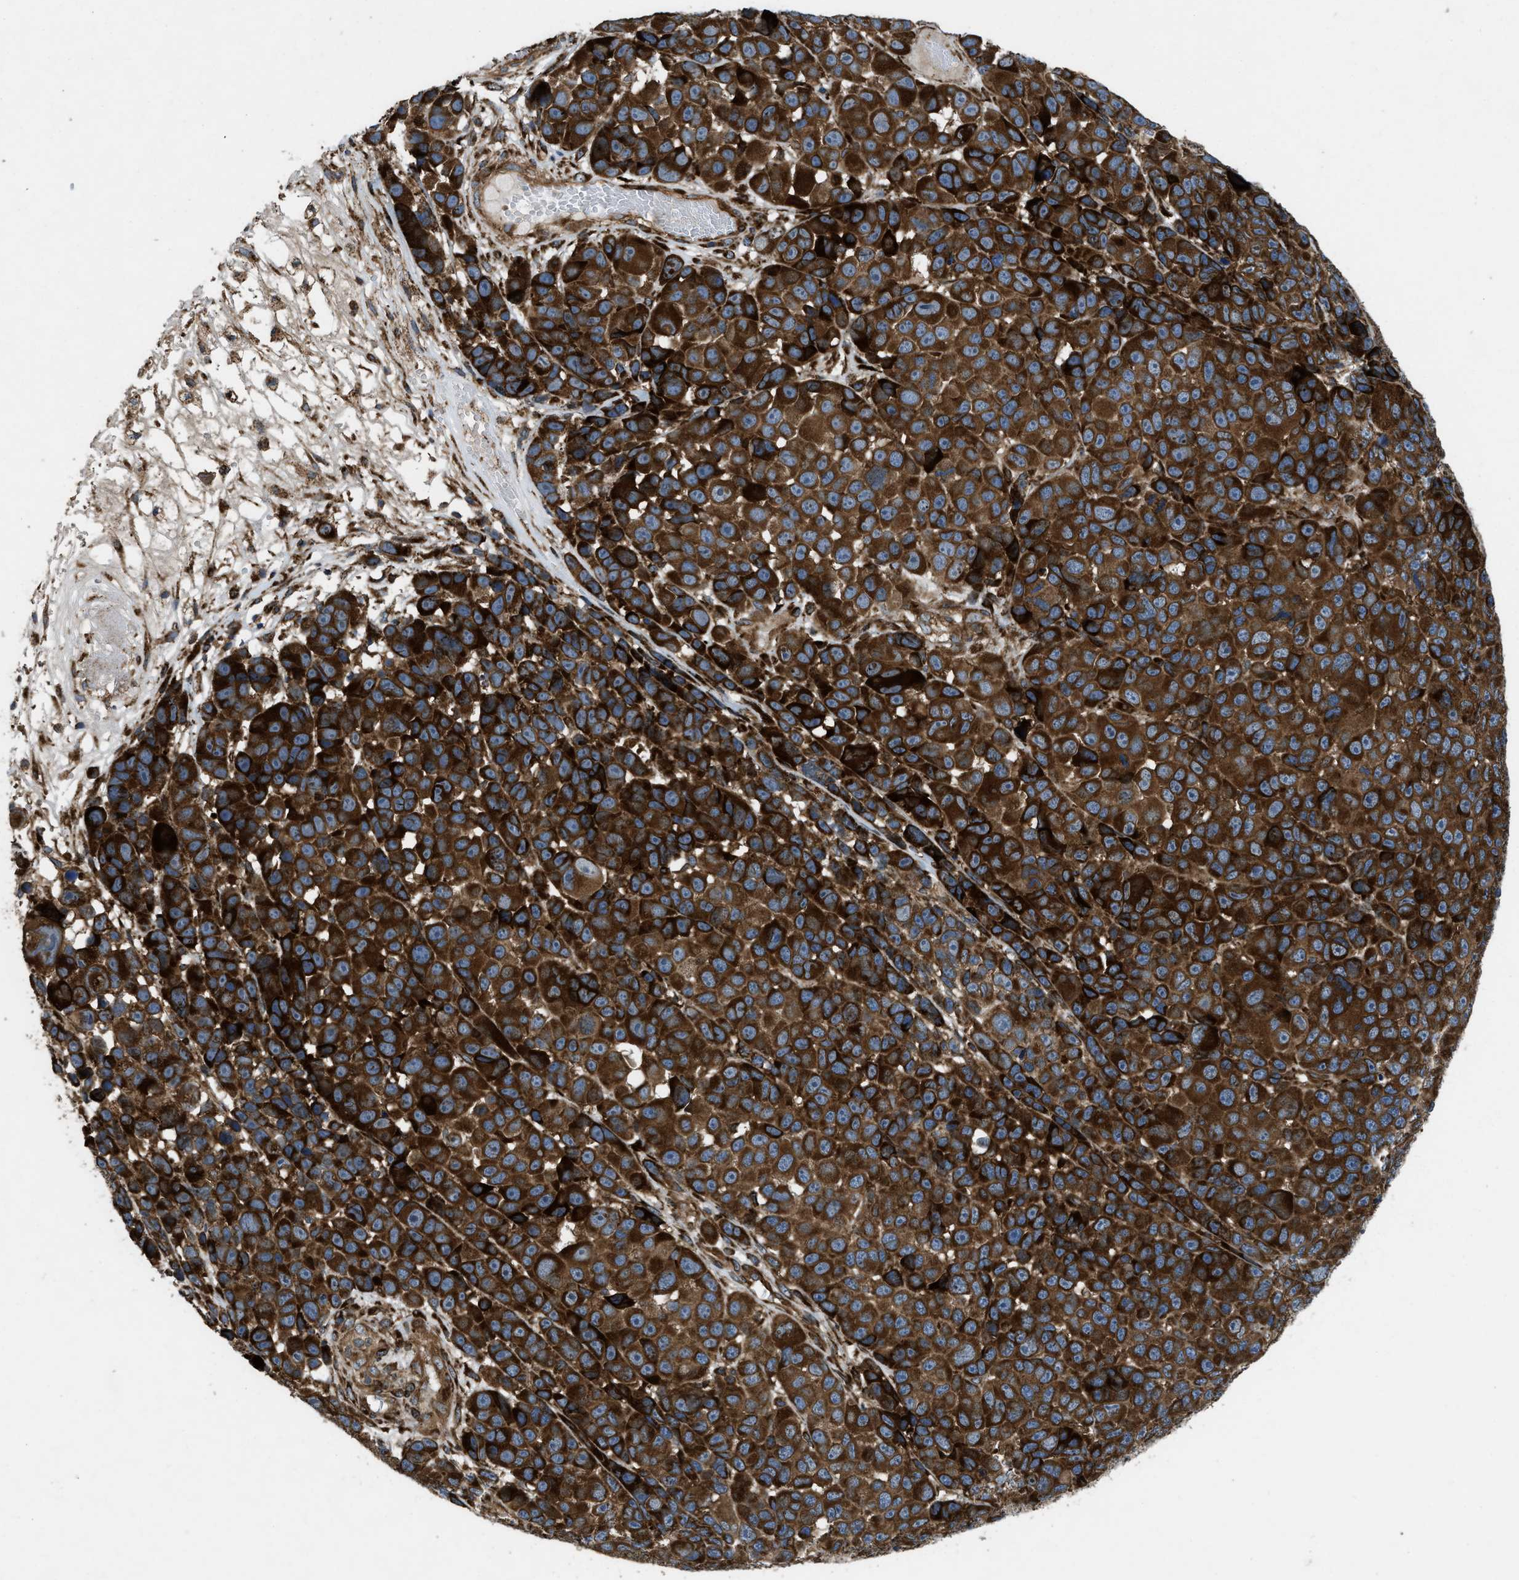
{"staining": {"intensity": "strong", "quantity": ">75%", "location": "cytoplasmic/membranous"}, "tissue": "melanoma", "cell_type": "Tumor cells", "image_type": "cancer", "snomed": [{"axis": "morphology", "description": "Malignant melanoma, NOS"}, {"axis": "topography", "description": "Skin"}], "caption": "Melanoma stained with immunohistochemistry shows strong cytoplasmic/membranous expression in approximately >75% of tumor cells. The staining is performed using DAB brown chromogen to label protein expression. The nuclei are counter-stained blue using hematoxylin.", "gene": "PER3", "patient": {"sex": "male", "age": 53}}